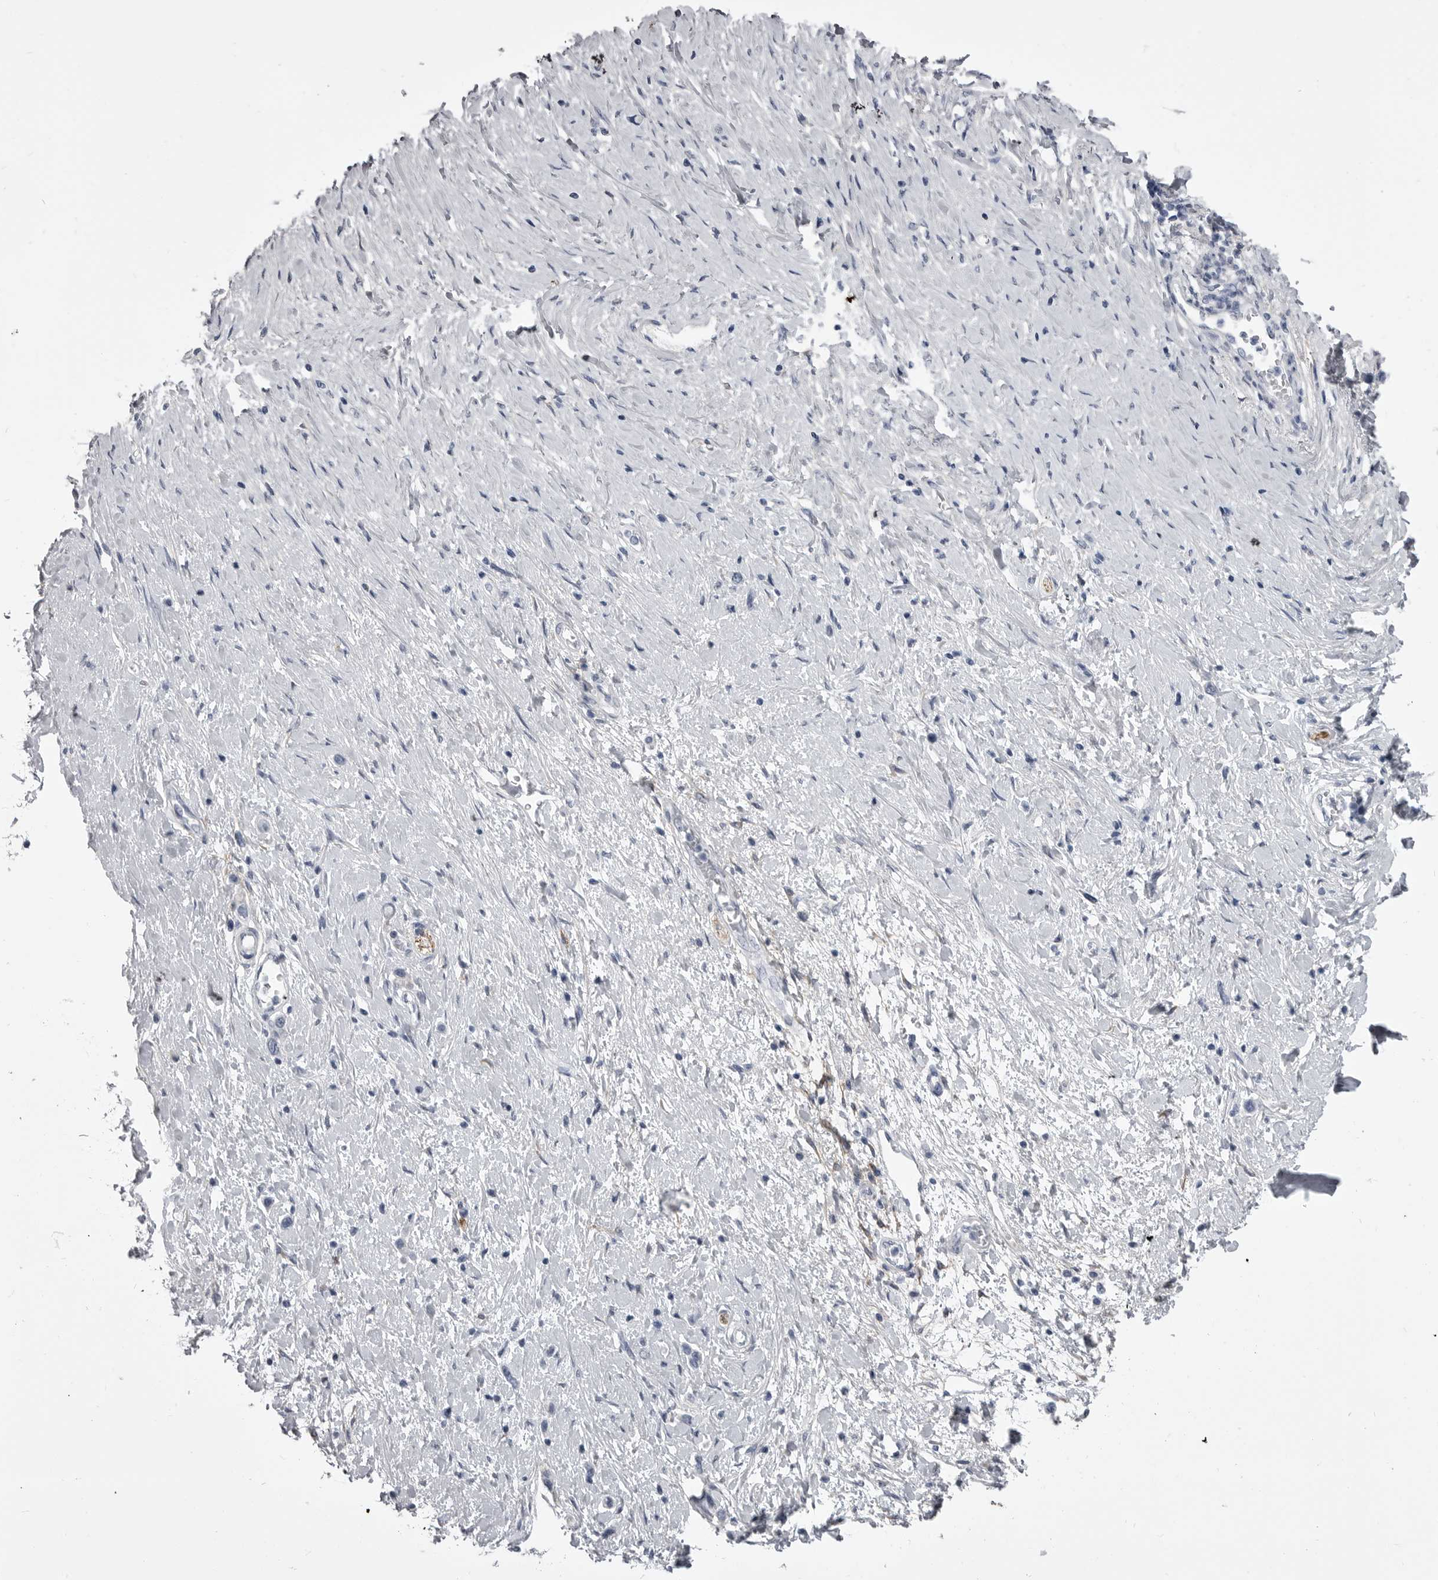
{"staining": {"intensity": "negative", "quantity": "none", "location": "none"}, "tissue": "stomach cancer", "cell_type": "Tumor cells", "image_type": "cancer", "snomed": [{"axis": "morphology", "description": "Adenocarcinoma, NOS"}, {"axis": "topography", "description": "Stomach"}], "caption": "Stomach cancer (adenocarcinoma) stained for a protein using immunohistochemistry reveals no positivity tumor cells.", "gene": "ANK2", "patient": {"sex": "female", "age": 65}}